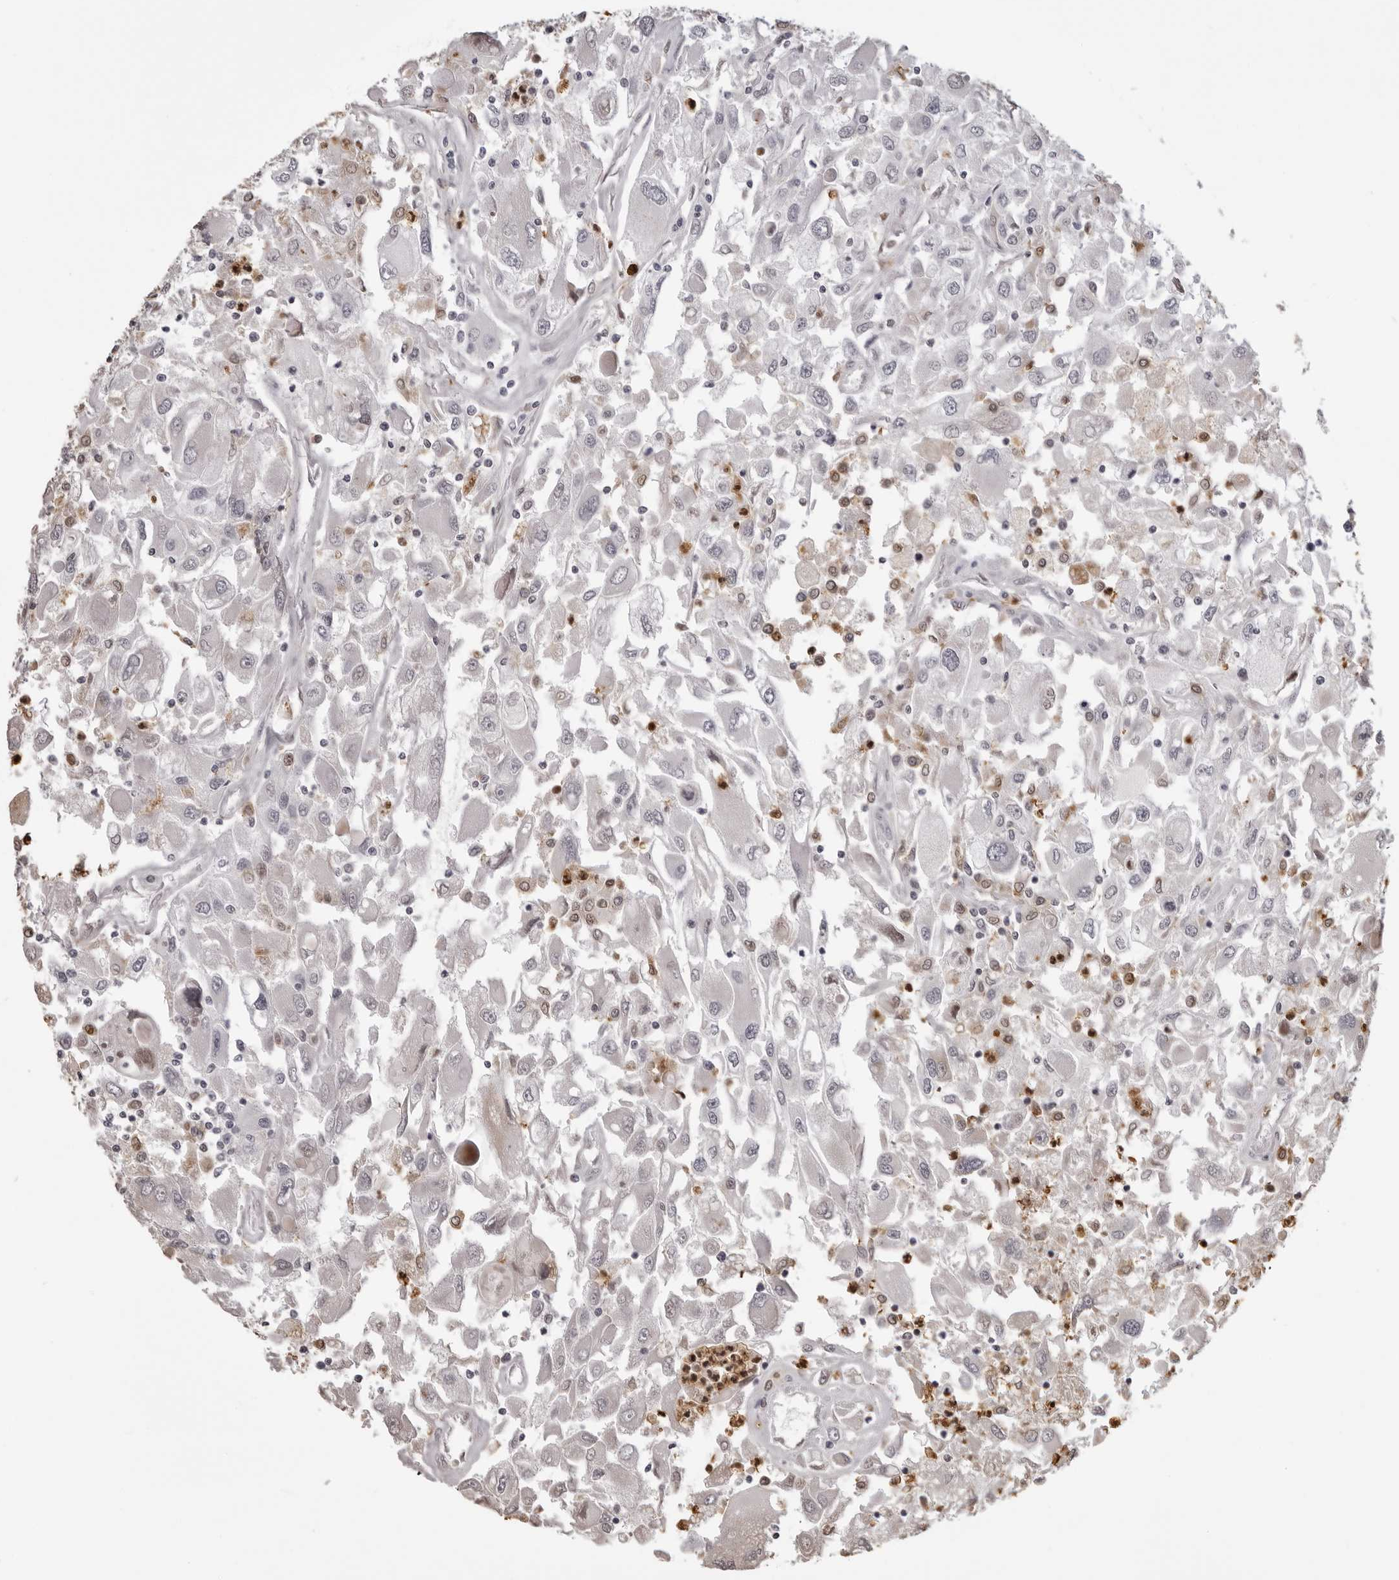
{"staining": {"intensity": "negative", "quantity": "none", "location": "none"}, "tissue": "renal cancer", "cell_type": "Tumor cells", "image_type": "cancer", "snomed": [{"axis": "morphology", "description": "Adenocarcinoma, NOS"}, {"axis": "topography", "description": "Kidney"}], "caption": "This is an IHC image of renal cancer. There is no expression in tumor cells.", "gene": "IL31", "patient": {"sex": "female", "age": 52}}